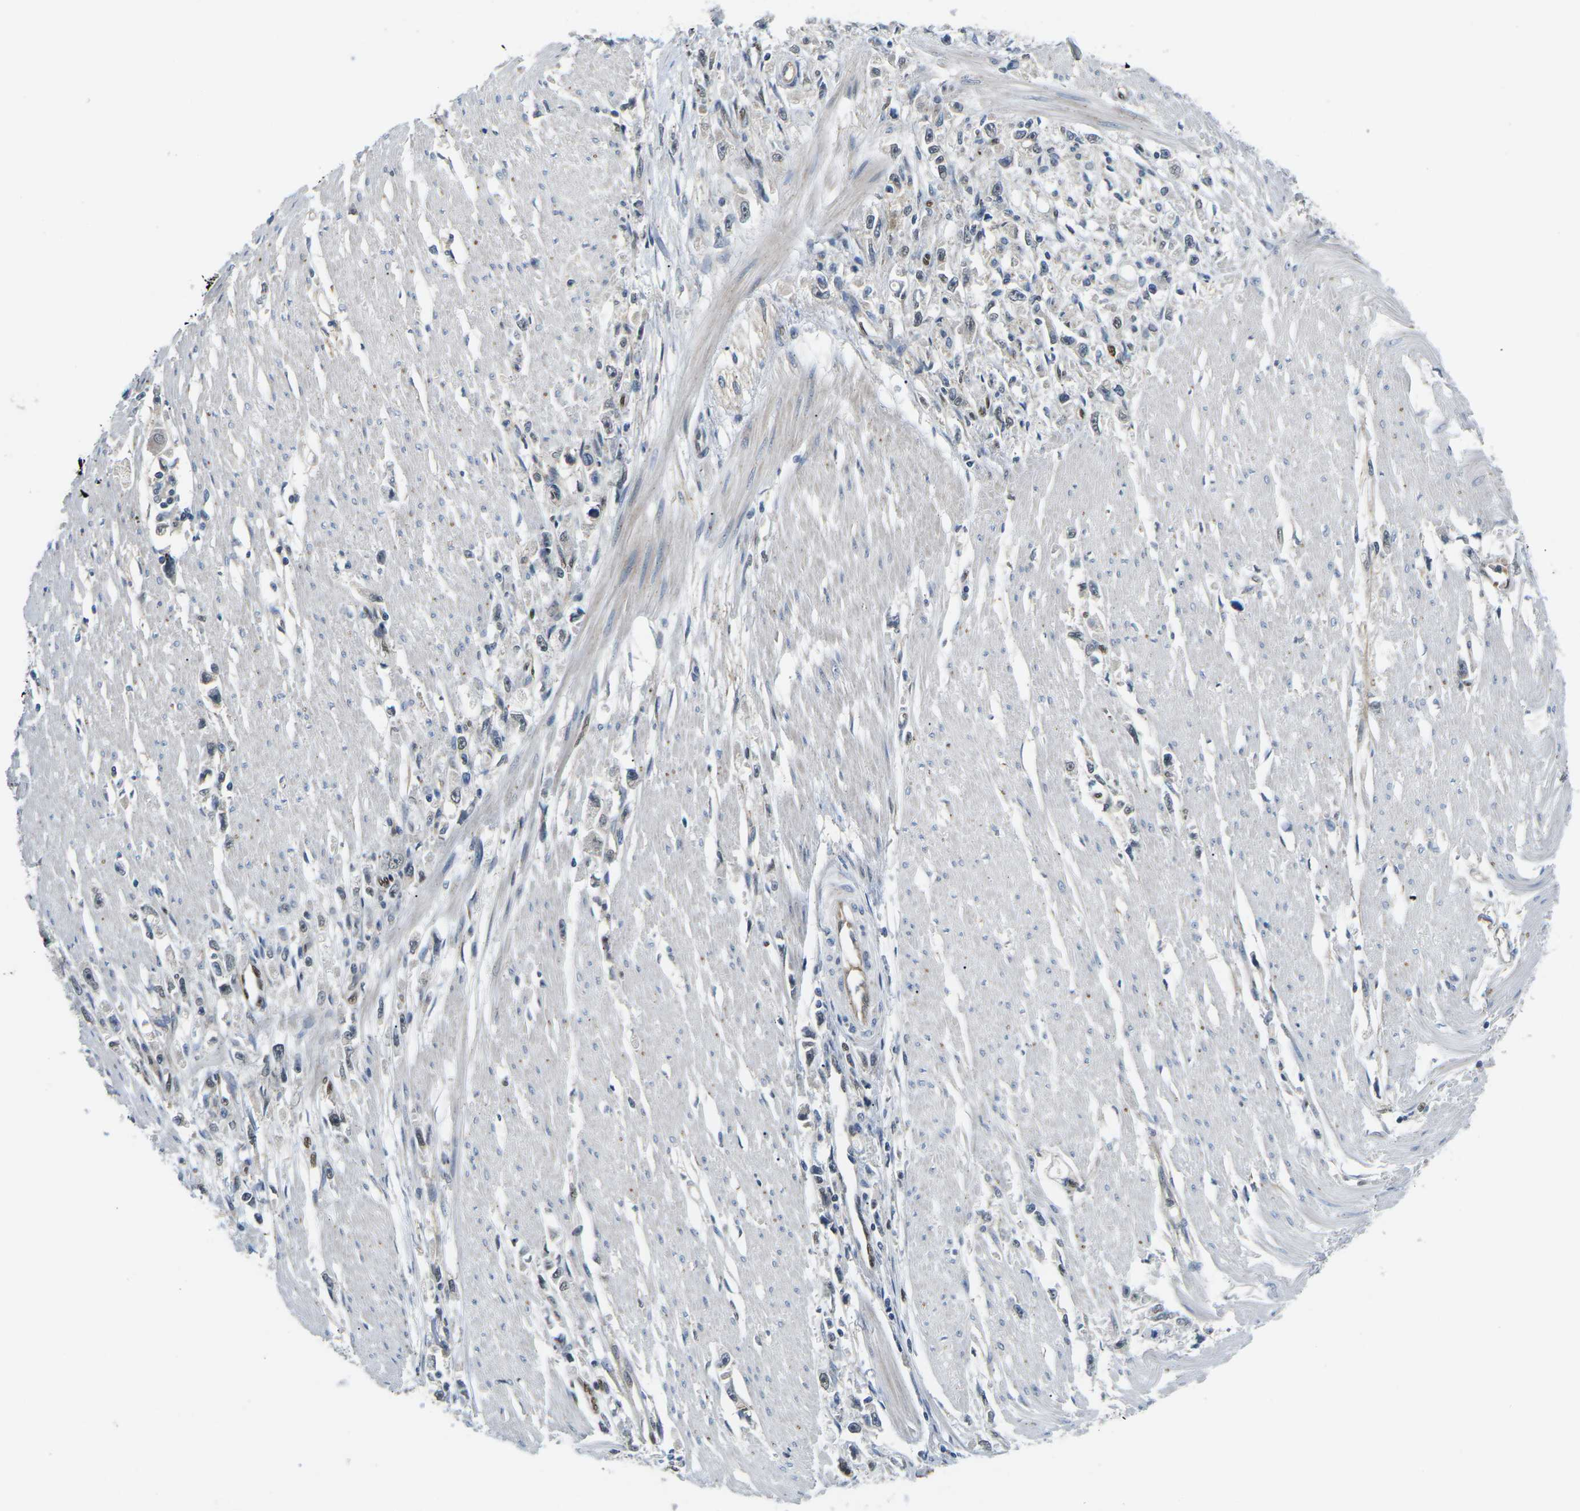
{"staining": {"intensity": "weak", "quantity": "<25%", "location": "nuclear"}, "tissue": "stomach cancer", "cell_type": "Tumor cells", "image_type": "cancer", "snomed": [{"axis": "morphology", "description": "Adenocarcinoma, NOS"}, {"axis": "topography", "description": "Stomach"}], "caption": "IHC of adenocarcinoma (stomach) reveals no positivity in tumor cells.", "gene": "ERBB4", "patient": {"sex": "female", "age": 59}}